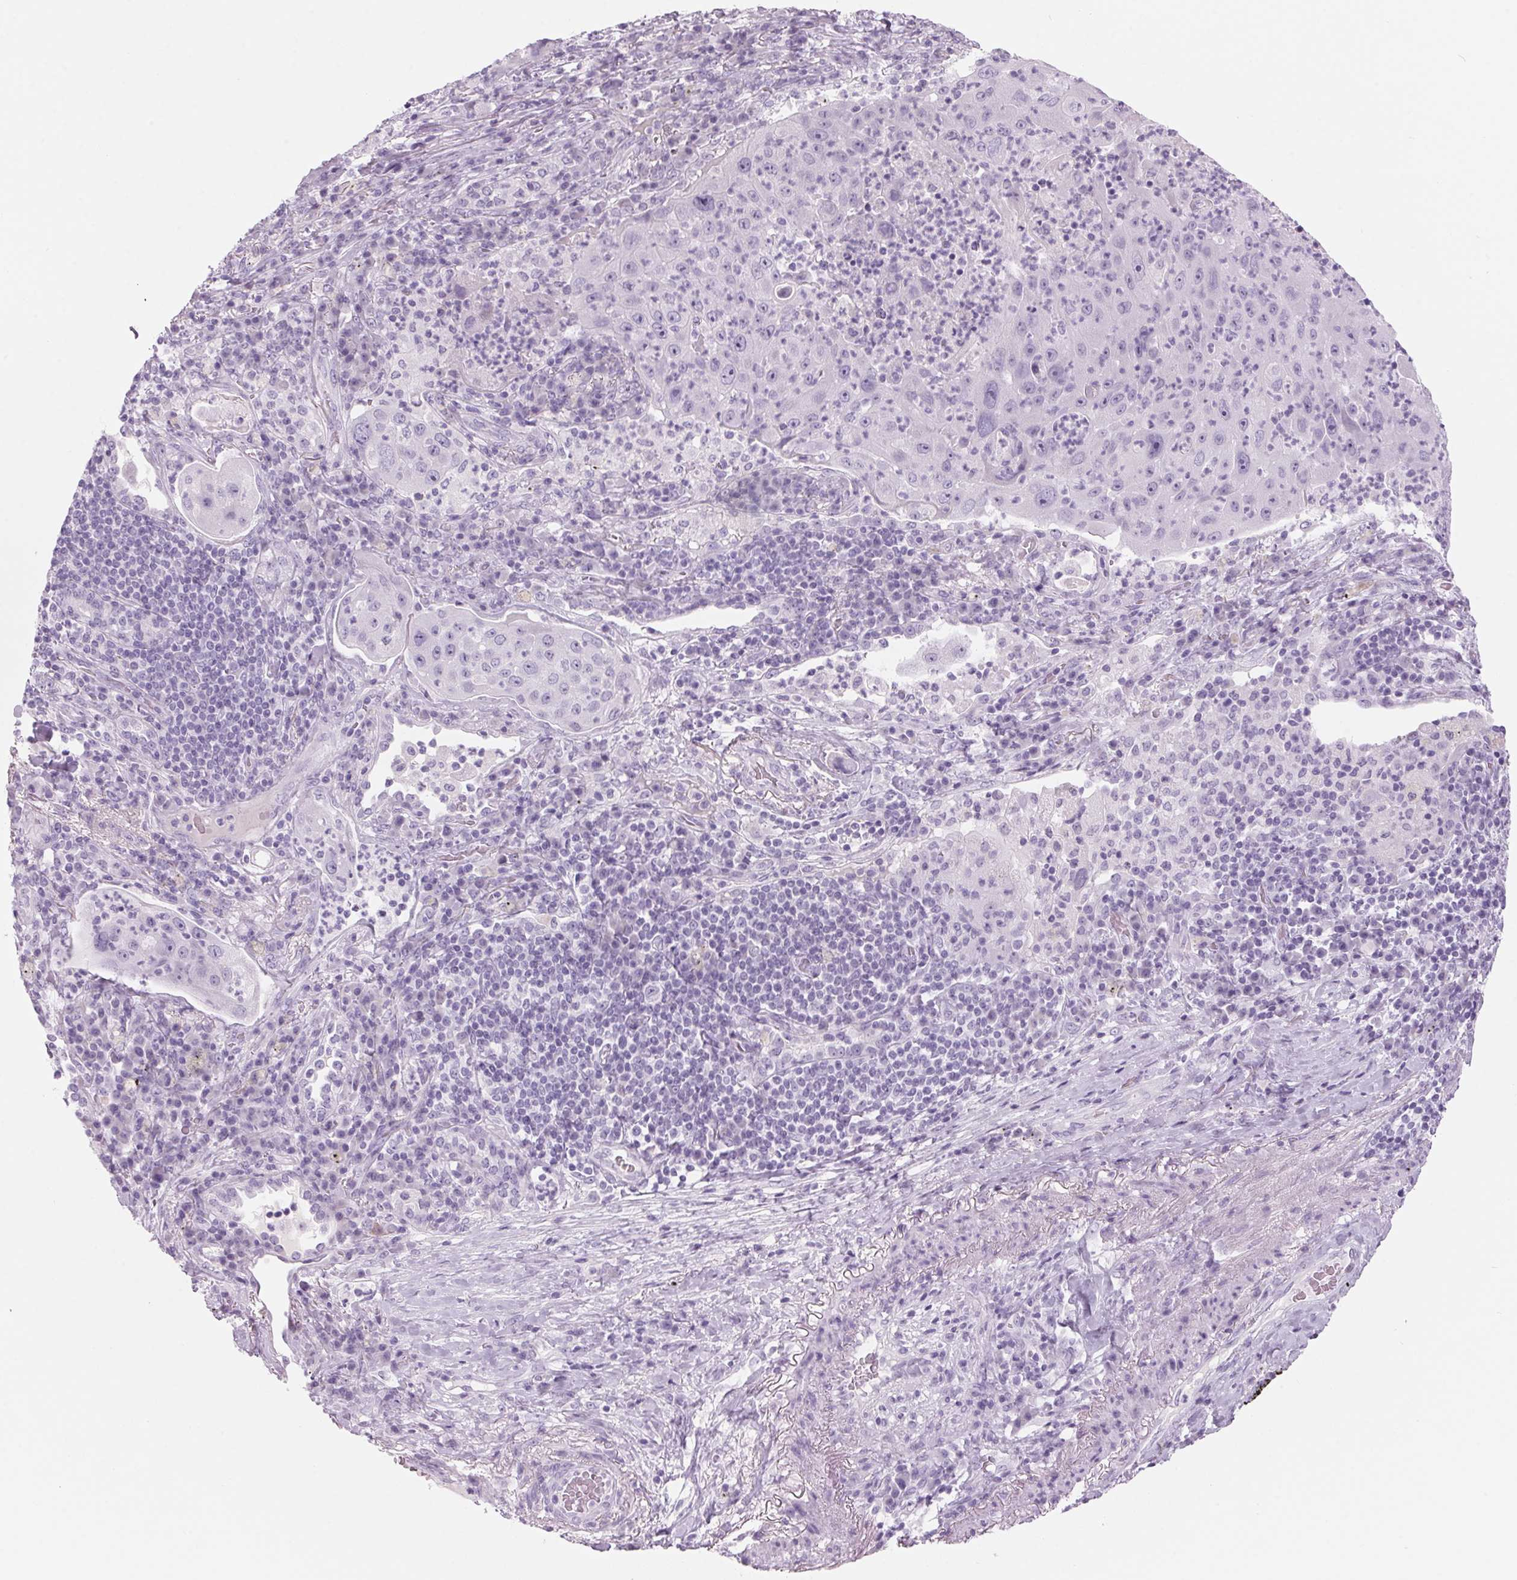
{"staining": {"intensity": "negative", "quantity": "none", "location": "none"}, "tissue": "lung cancer", "cell_type": "Tumor cells", "image_type": "cancer", "snomed": [{"axis": "morphology", "description": "Squamous cell carcinoma, NOS"}, {"axis": "topography", "description": "Lung"}], "caption": "Tumor cells are negative for brown protein staining in lung cancer.", "gene": "ADAM20", "patient": {"sex": "female", "age": 59}}